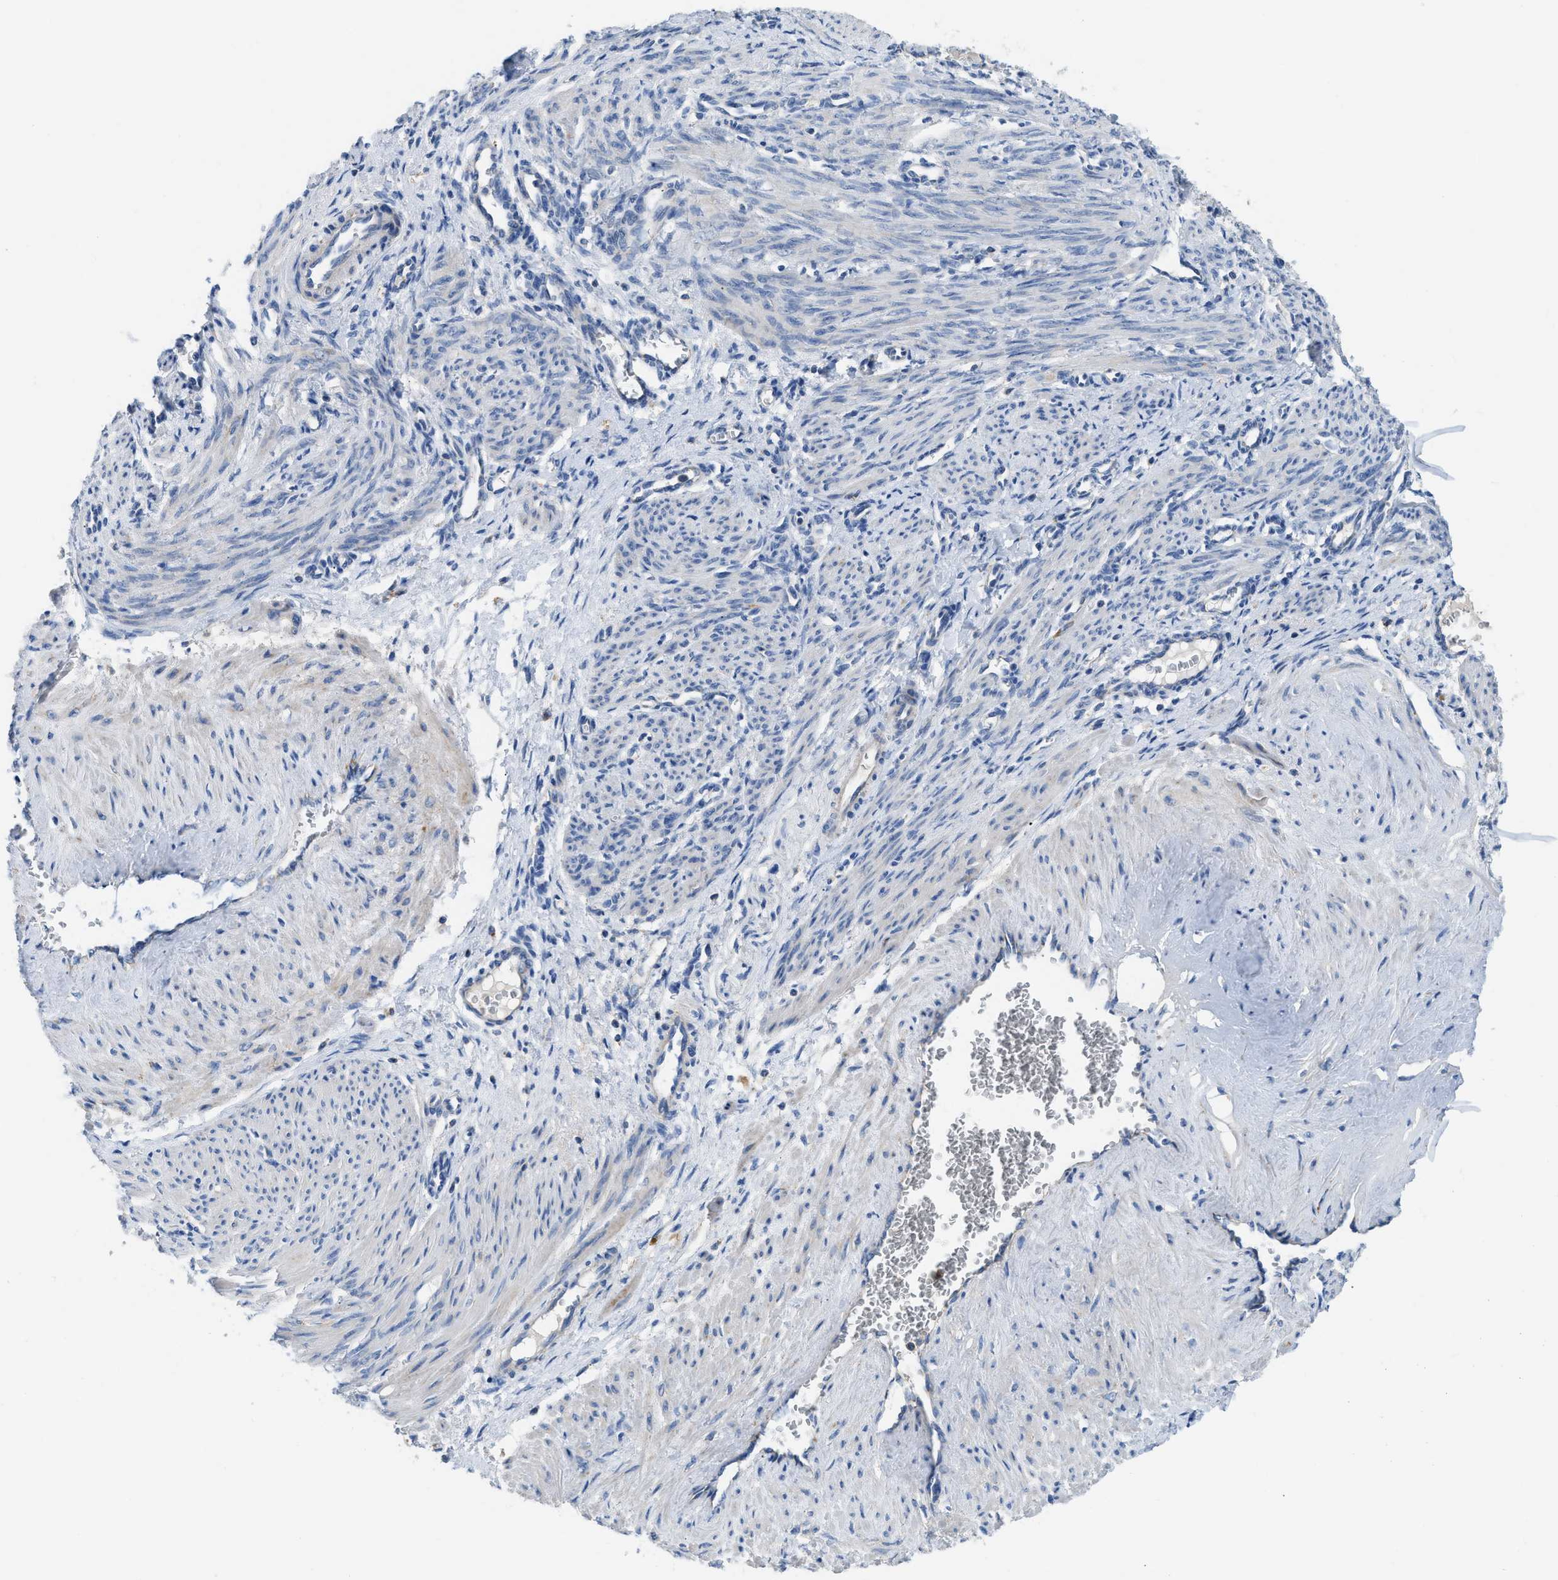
{"staining": {"intensity": "negative", "quantity": "none", "location": "none"}, "tissue": "smooth muscle", "cell_type": "Smooth muscle cells", "image_type": "normal", "snomed": [{"axis": "morphology", "description": "Normal tissue, NOS"}, {"axis": "topography", "description": "Endometrium"}], "caption": "IHC image of benign human smooth muscle stained for a protein (brown), which shows no staining in smooth muscle cells.", "gene": "SLC25A13", "patient": {"sex": "female", "age": 33}}